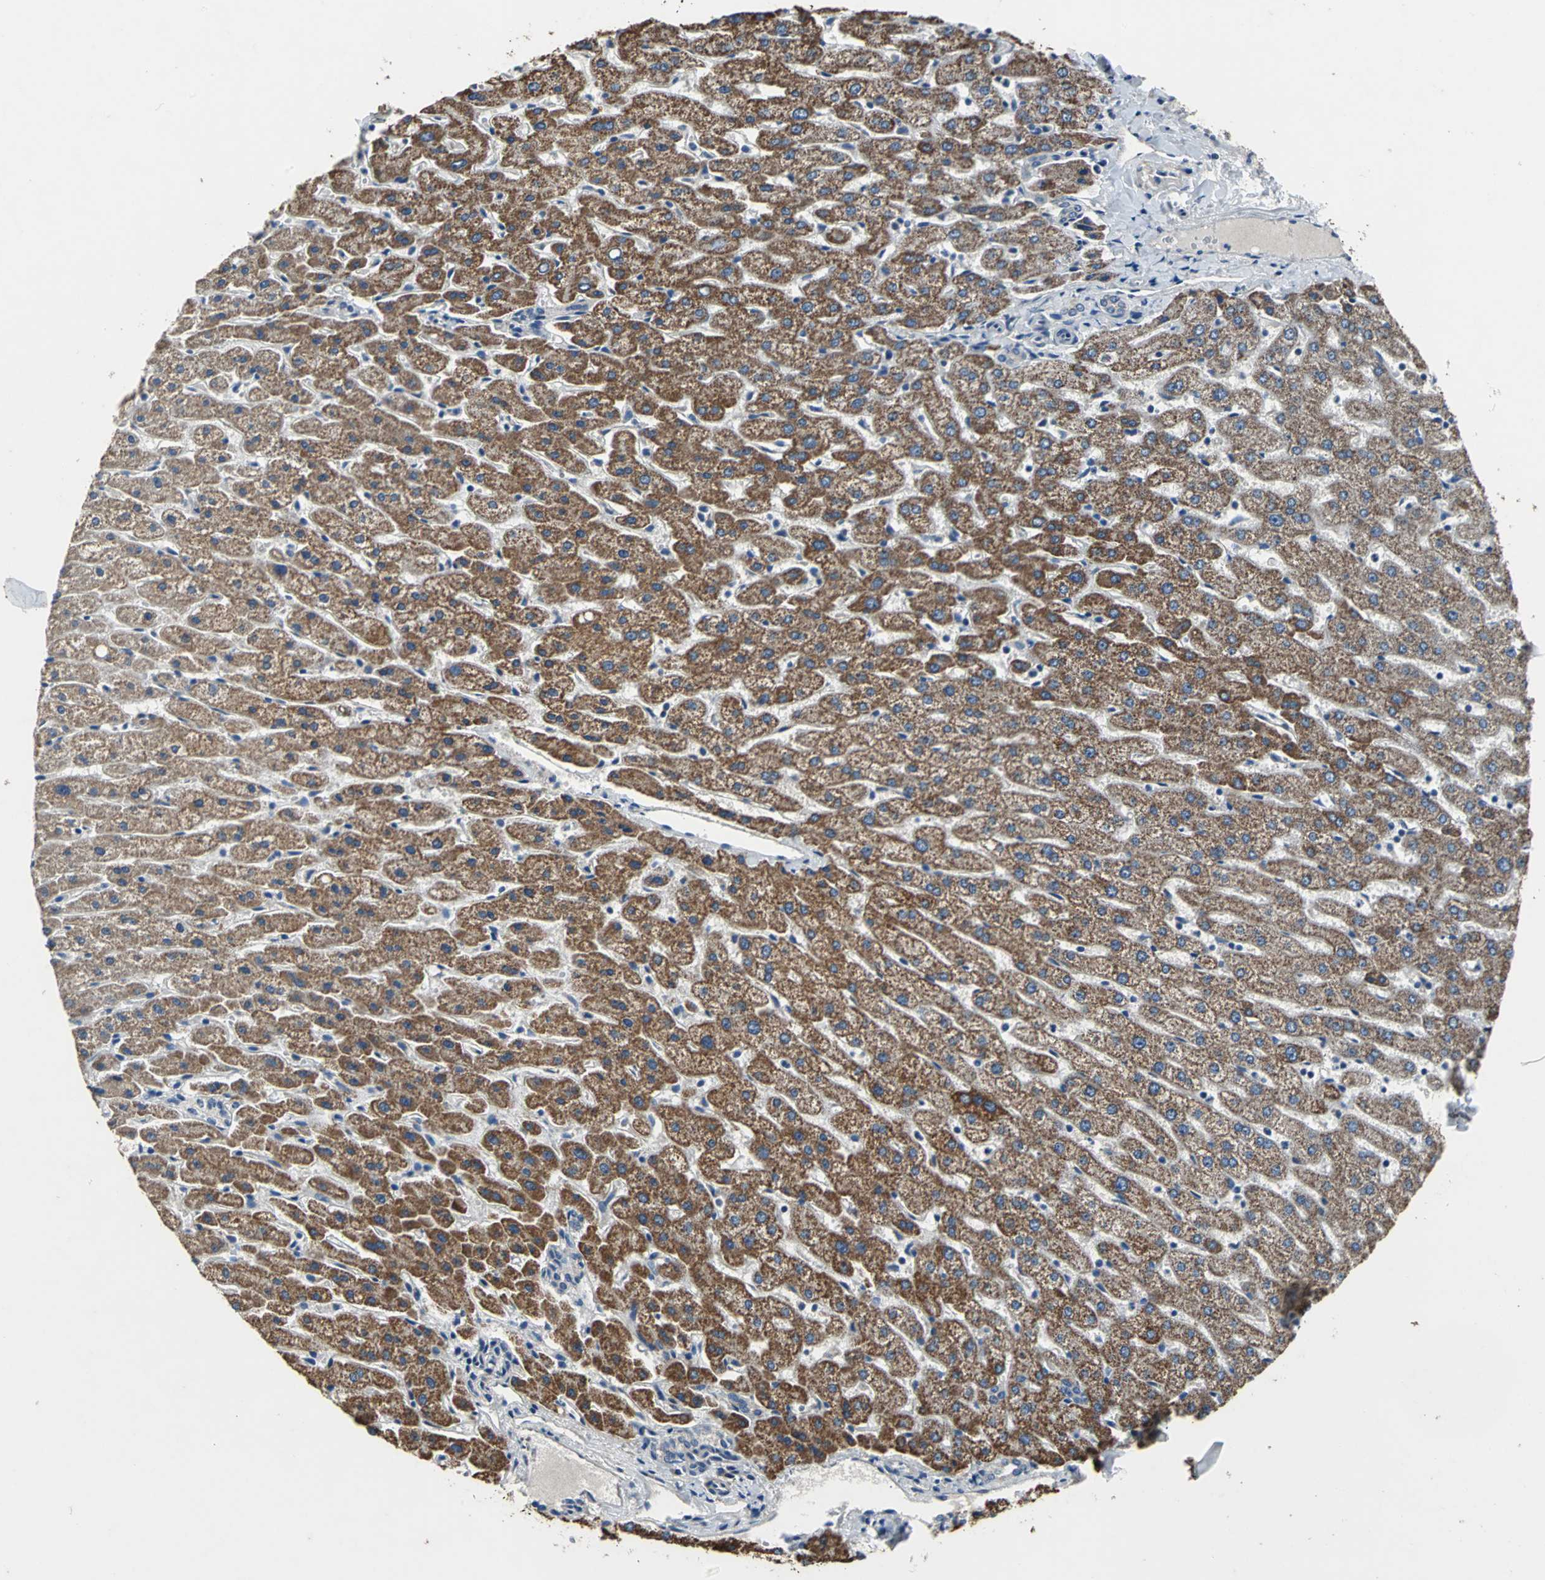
{"staining": {"intensity": "weak", "quantity": "25%-75%", "location": "cytoplasmic/membranous"}, "tissue": "liver", "cell_type": "Cholangiocytes", "image_type": "normal", "snomed": [{"axis": "morphology", "description": "Normal tissue, NOS"}, {"axis": "morphology", "description": "Fibrosis, NOS"}, {"axis": "topography", "description": "Liver"}], "caption": "Liver stained for a protein (brown) exhibits weak cytoplasmic/membranous positive positivity in approximately 25%-75% of cholangiocytes.", "gene": "JADE3", "patient": {"sex": "female", "age": 29}}